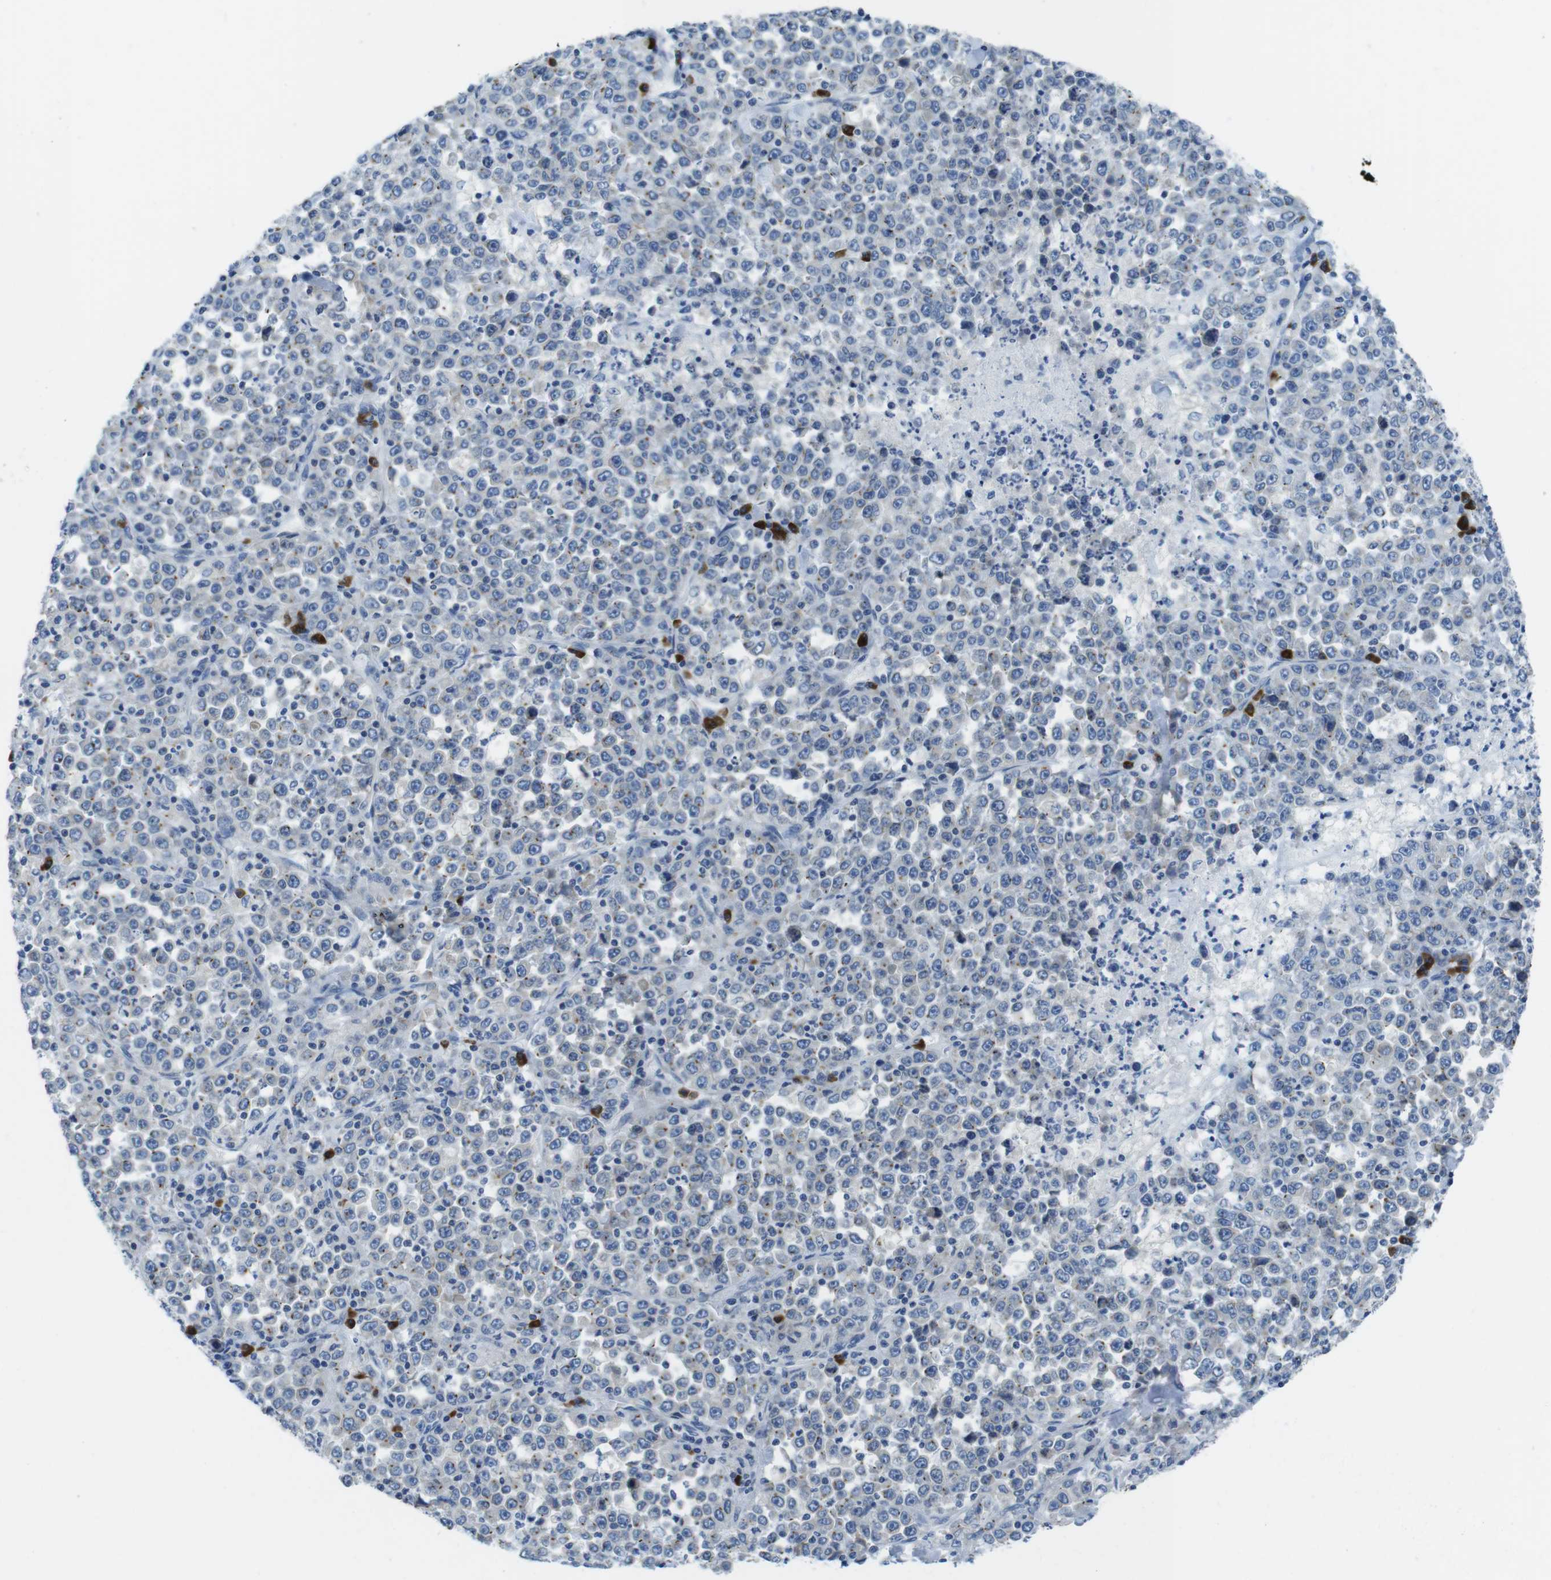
{"staining": {"intensity": "weak", "quantity": "25%-75%", "location": "cytoplasmic/membranous"}, "tissue": "stomach cancer", "cell_type": "Tumor cells", "image_type": "cancer", "snomed": [{"axis": "morphology", "description": "Normal tissue, NOS"}, {"axis": "morphology", "description": "Adenocarcinoma, NOS"}, {"axis": "topography", "description": "Stomach, upper"}, {"axis": "topography", "description": "Stomach"}], "caption": "A high-resolution image shows immunohistochemistry (IHC) staining of stomach cancer (adenocarcinoma), which exhibits weak cytoplasmic/membranous staining in approximately 25%-75% of tumor cells.", "gene": "CLPTM1L", "patient": {"sex": "male", "age": 59}}